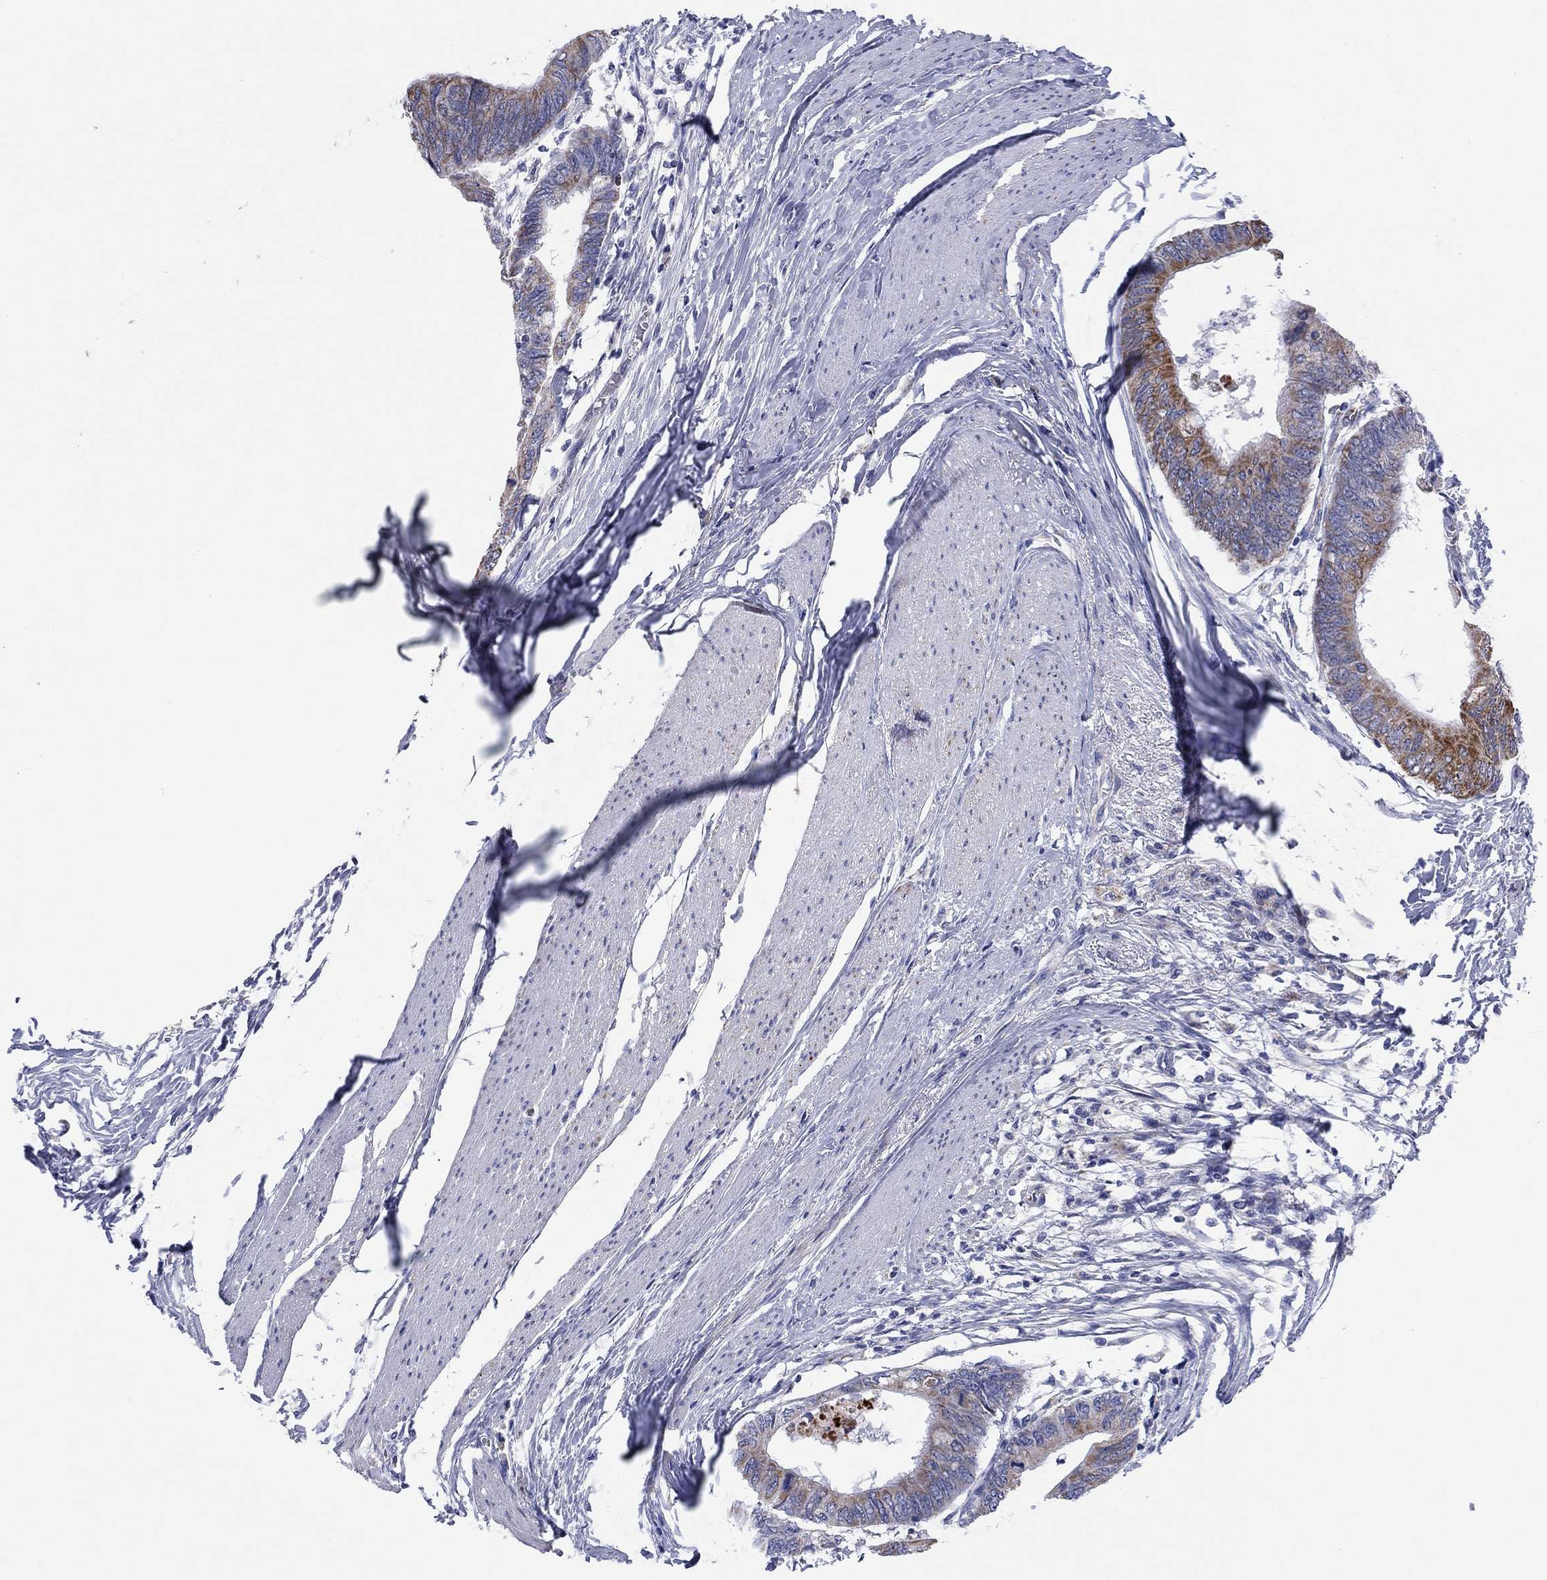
{"staining": {"intensity": "strong", "quantity": "<25%", "location": "cytoplasmic/membranous"}, "tissue": "colorectal cancer", "cell_type": "Tumor cells", "image_type": "cancer", "snomed": [{"axis": "morphology", "description": "Normal tissue, NOS"}, {"axis": "morphology", "description": "Adenocarcinoma, NOS"}, {"axis": "topography", "description": "Rectum"}, {"axis": "topography", "description": "Peripheral nerve tissue"}], "caption": "Protein staining by IHC reveals strong cytoplasmic/membranous expression in approximately <25% of tumor cells in colorectal adenocarcinoma.", "gene": "MGST3", "patient": {"sex": "male", "age": 92}}